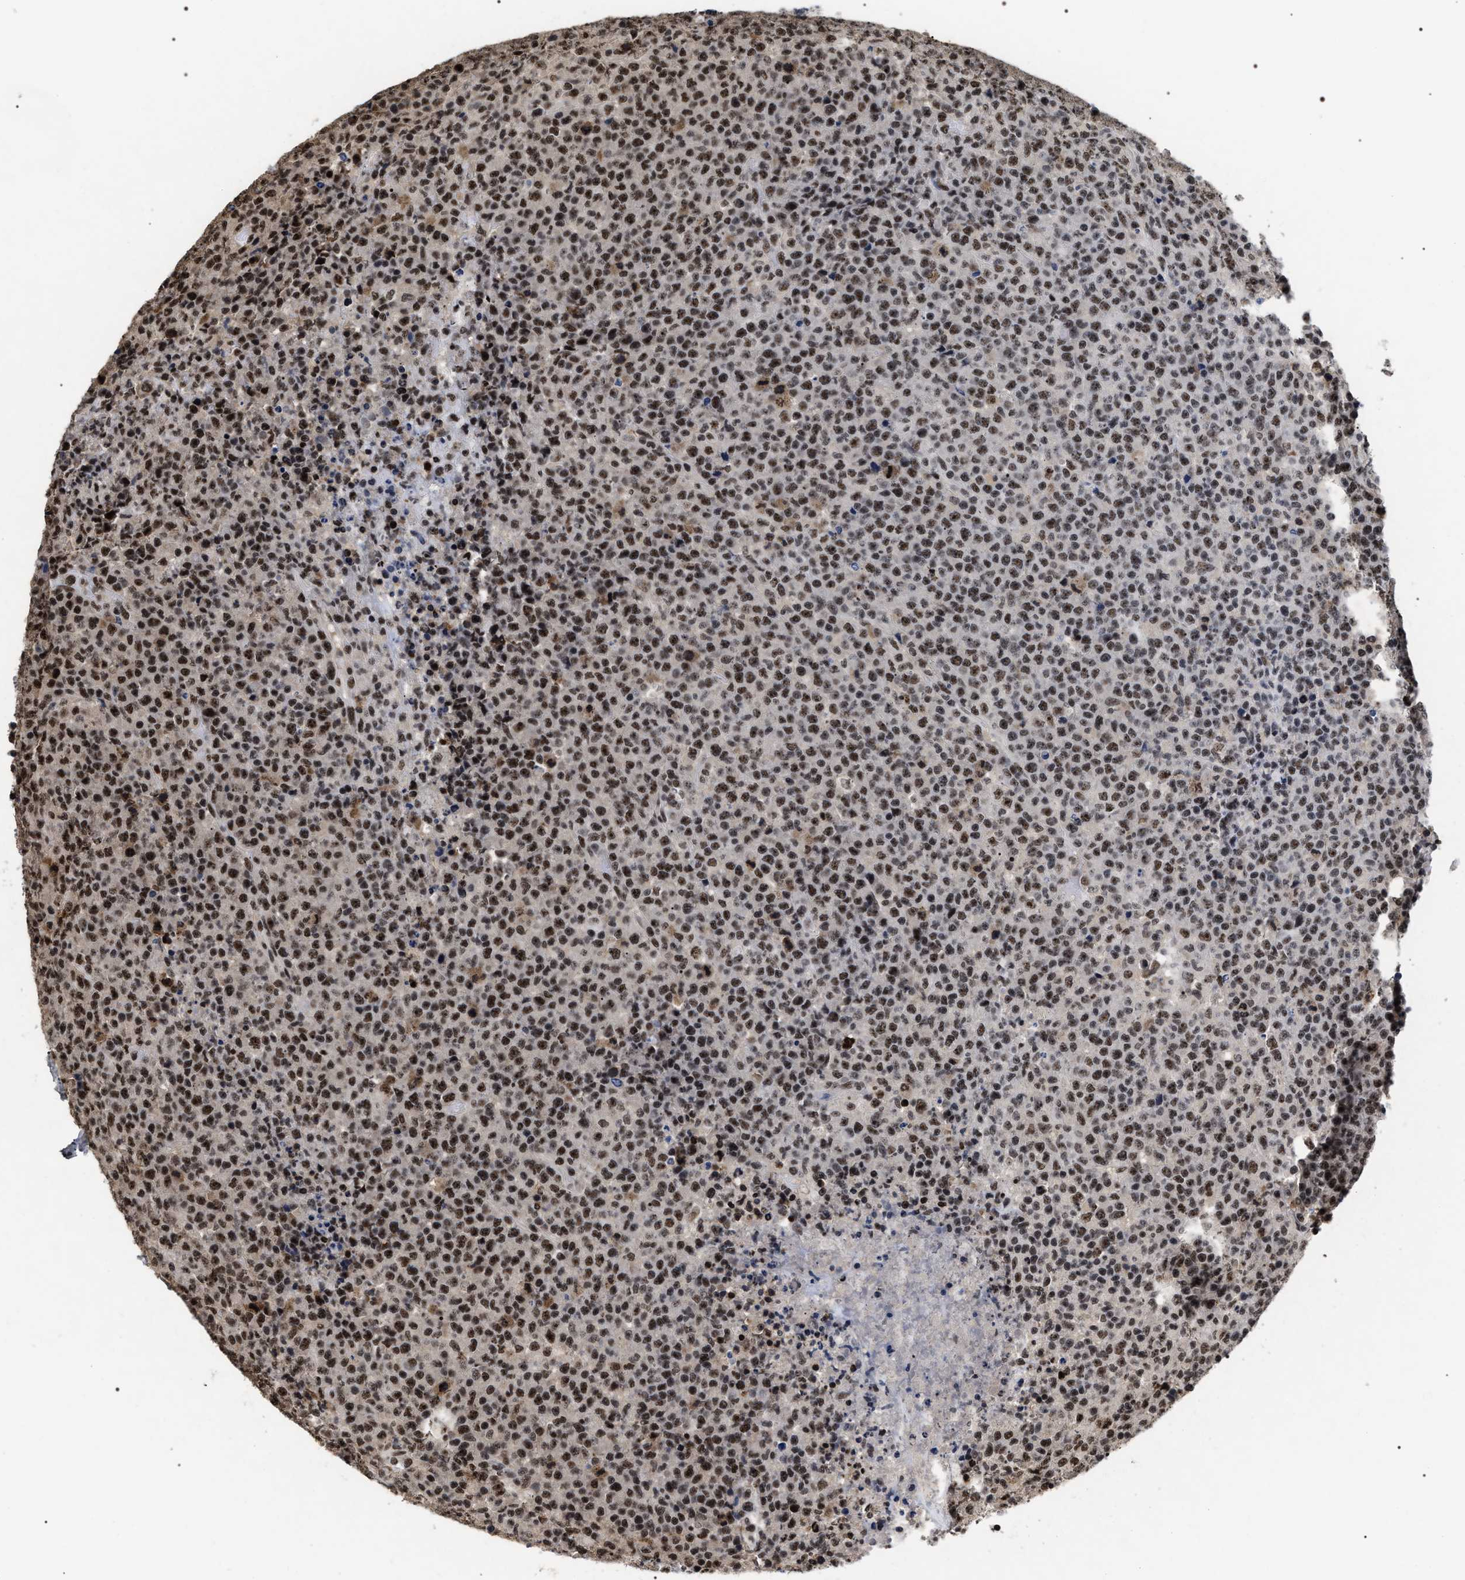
{"staining": {"intensity": "moderate", "quantity": ">75%", "location": "nuclear"}, "tissue": "lymphoma", "cell_type": "Tumor cells", "image_type": "cancer", "snomed": [{"axis": "morphology", "description": "Malignant lymphoma, non-Hodgkin's type, High grade"}, {"axis": "topography", "description": "Lymph node"}], "caption": "Lymphoma stained with a protein marker shows moderate staining in tumor cells.", "gene": "RRP1B", "patient": {"sex": "male", "age": 13}}